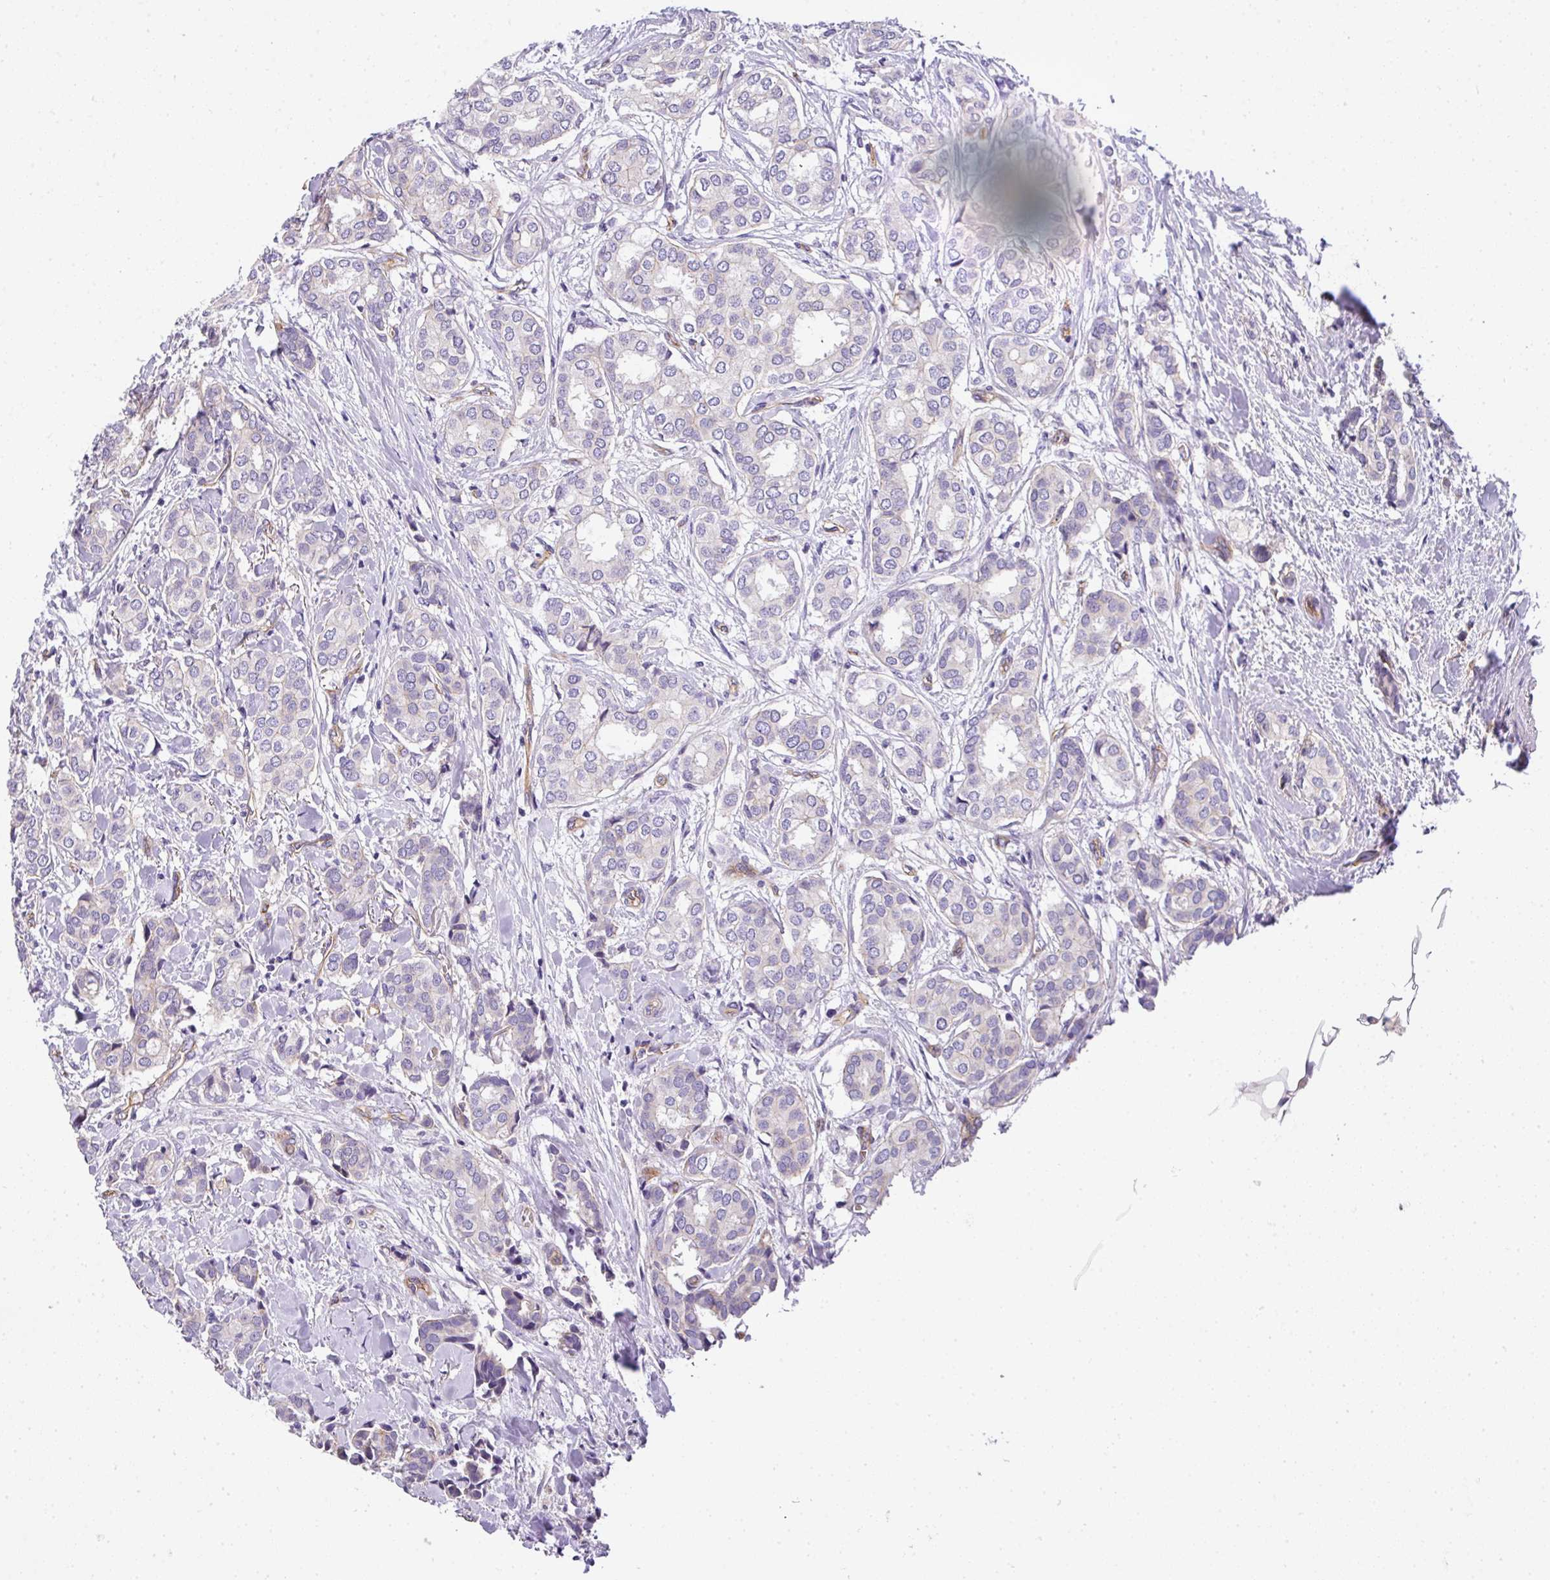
{"staining": {"intensity": "negative", "quantity": "none", "location": "none"}, "tissue": "breast cancer", "cell_type": "Tumor cells", "image_type": "cancer", "snomed": [{"axis": "morphology", "description": "Duct carcinoma"}, {"axis": "topography", "description": "Breast"}], "caption": "The photomicrograph exhibits no staining of tumor cells in infiltrating ductal carcinoma (breast).", "gene": "OR11H4", "patient": {"sex": "female", "age": 73}}